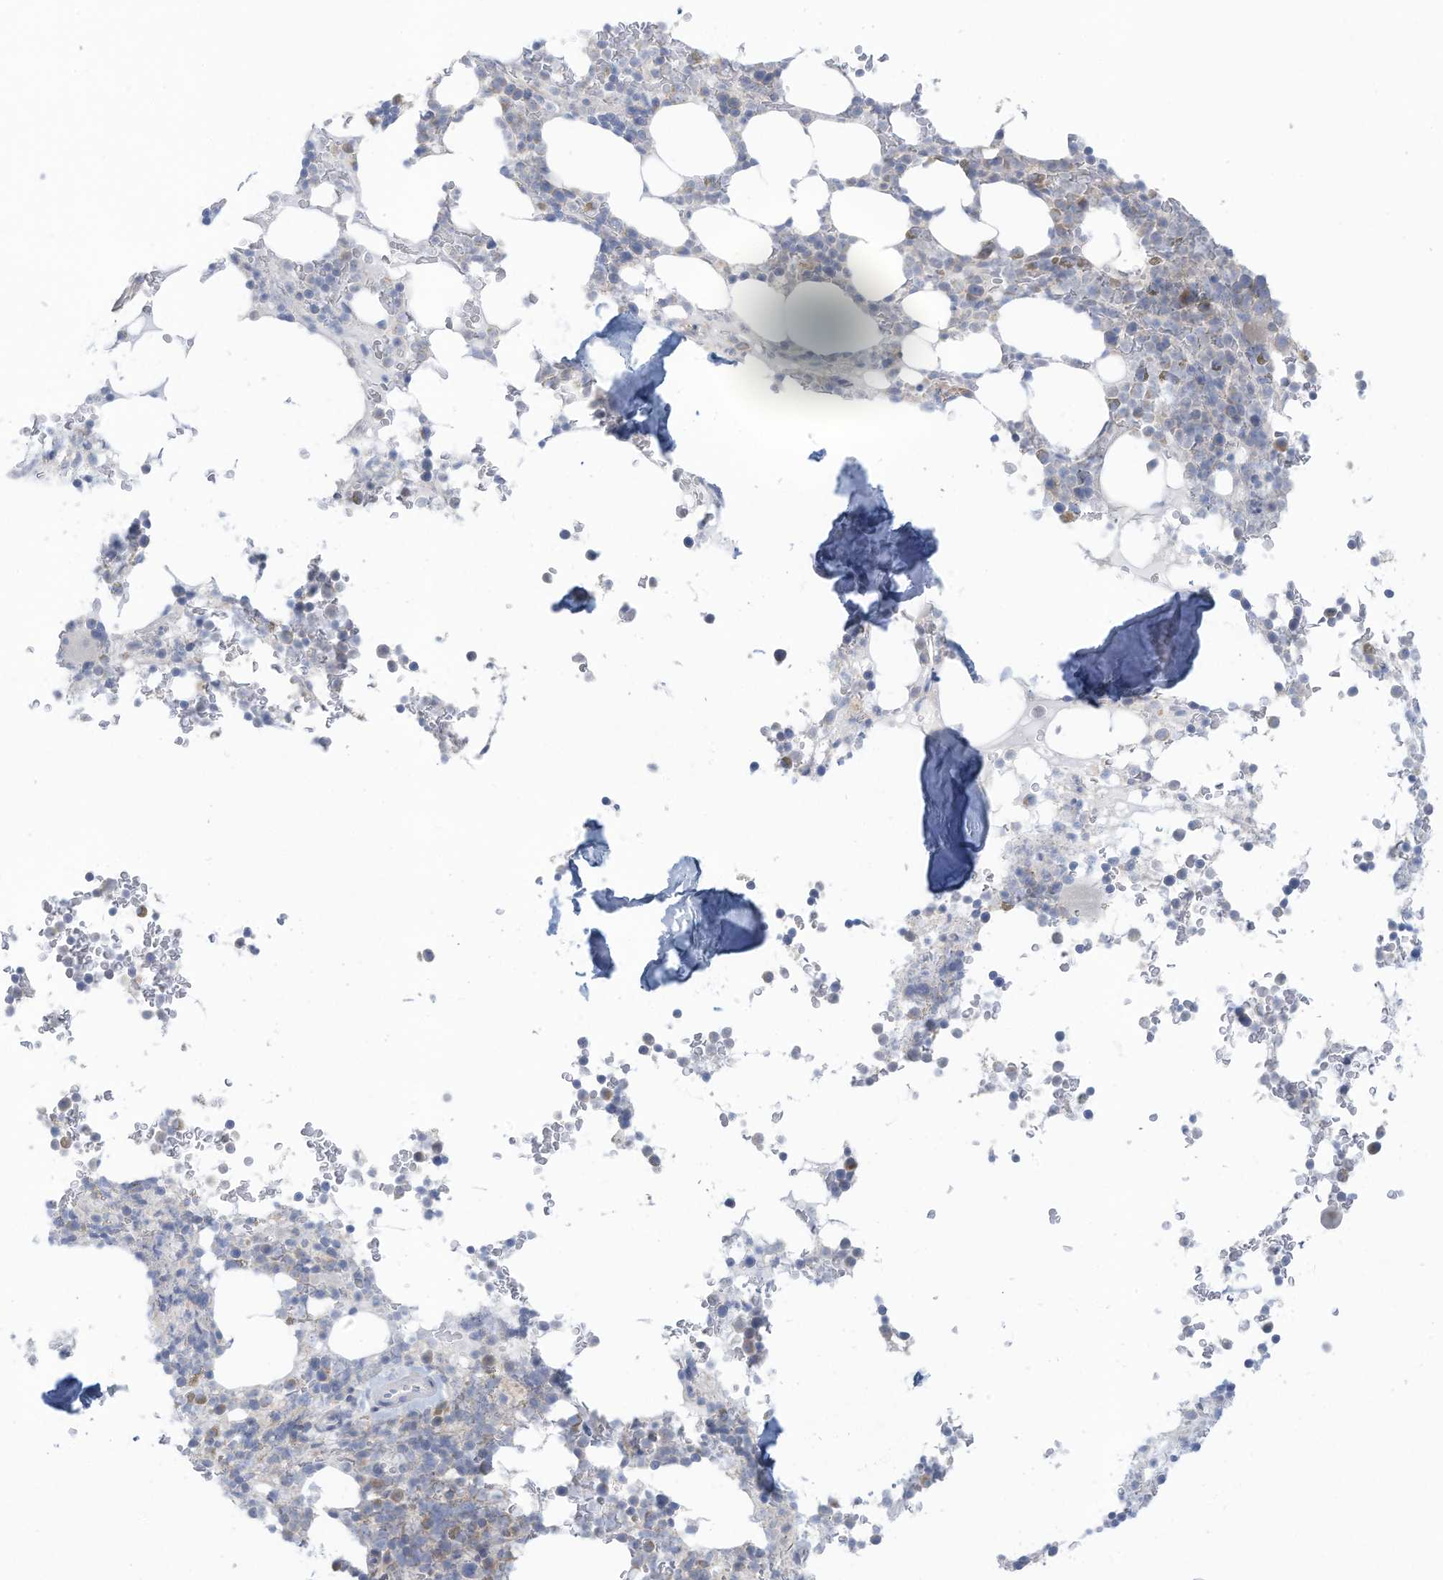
{"staining": {"intensity": "weak", "quantity": "<25%", "location": "cytoplasmic/membranous"}, "tissue": "bone marrow", "cell_type": "Hematopoietic cells", "image_type": "normal", "snomed": [{"axis": "morphology", "description": "Normal tissue, NOS"}, {"axis": "topography", "description": "Bone marrow"}], "caption": "Hematopoietic cells are negative for brown protein staining in normal bone marrow.", "gene": "TRMT2B", "patient": {"sex": "male", "age": 58}}